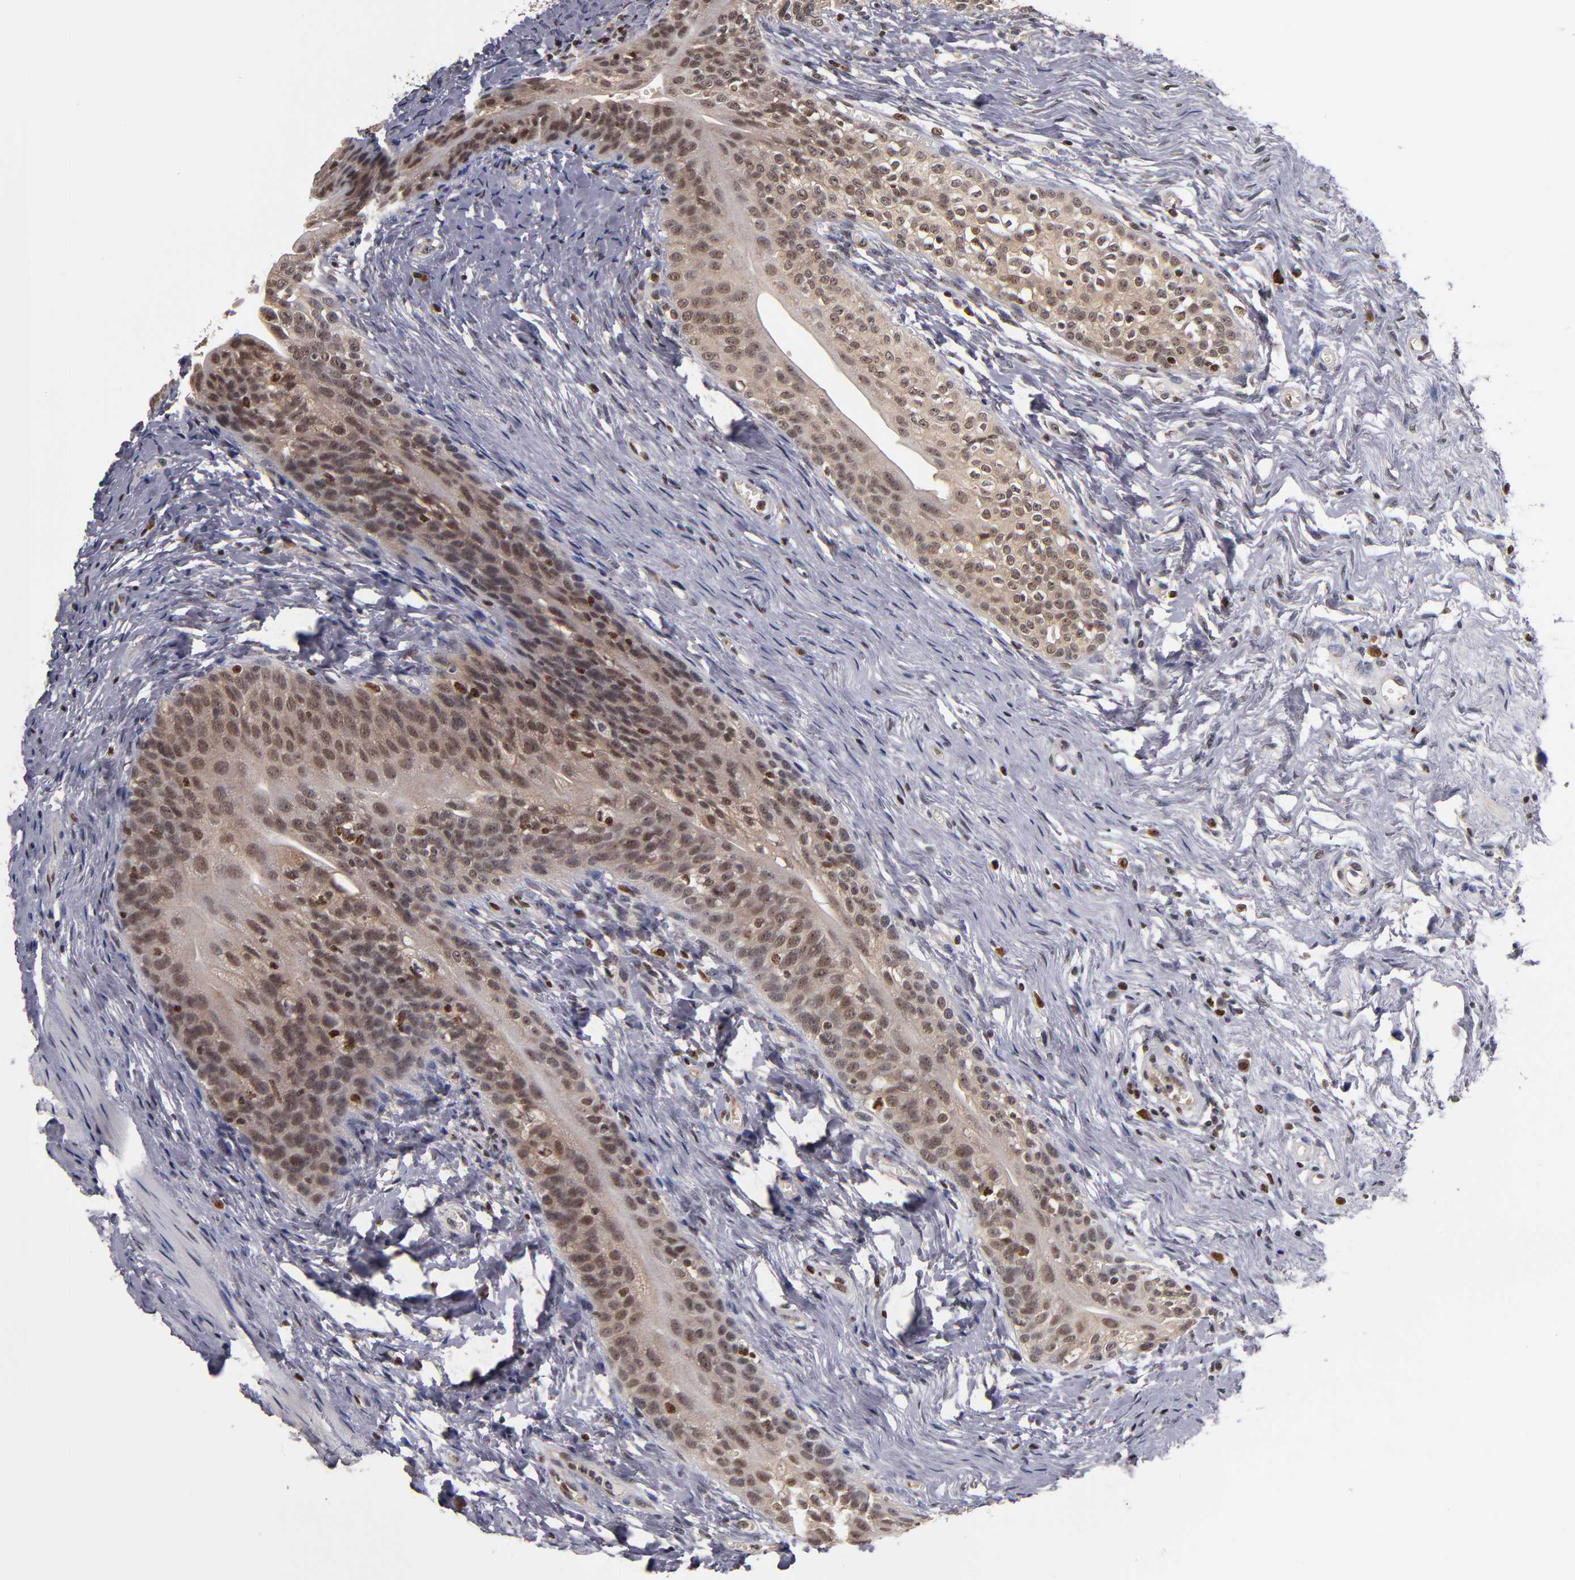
{"staining": {"intensity": "weak", "quantity": ">75%", "location": "nuclear"}, "tissue": "urinary bladder", "cell_type": "Urothelial cells", "image_type": "normal", "snomed": [{"axis": "morphology", "description": "Normal tissue, NOS"}, {"axis": "topography", "description": "Urinary bladder"}], "caption": "Immunohistochemistry (DAB) staining of normal human urinary bladder shows weak nuclear protein expression in about >75% of urothelial cells.", "gene": "KDM6A", "patient": {"sex": "female", "age": 55}}